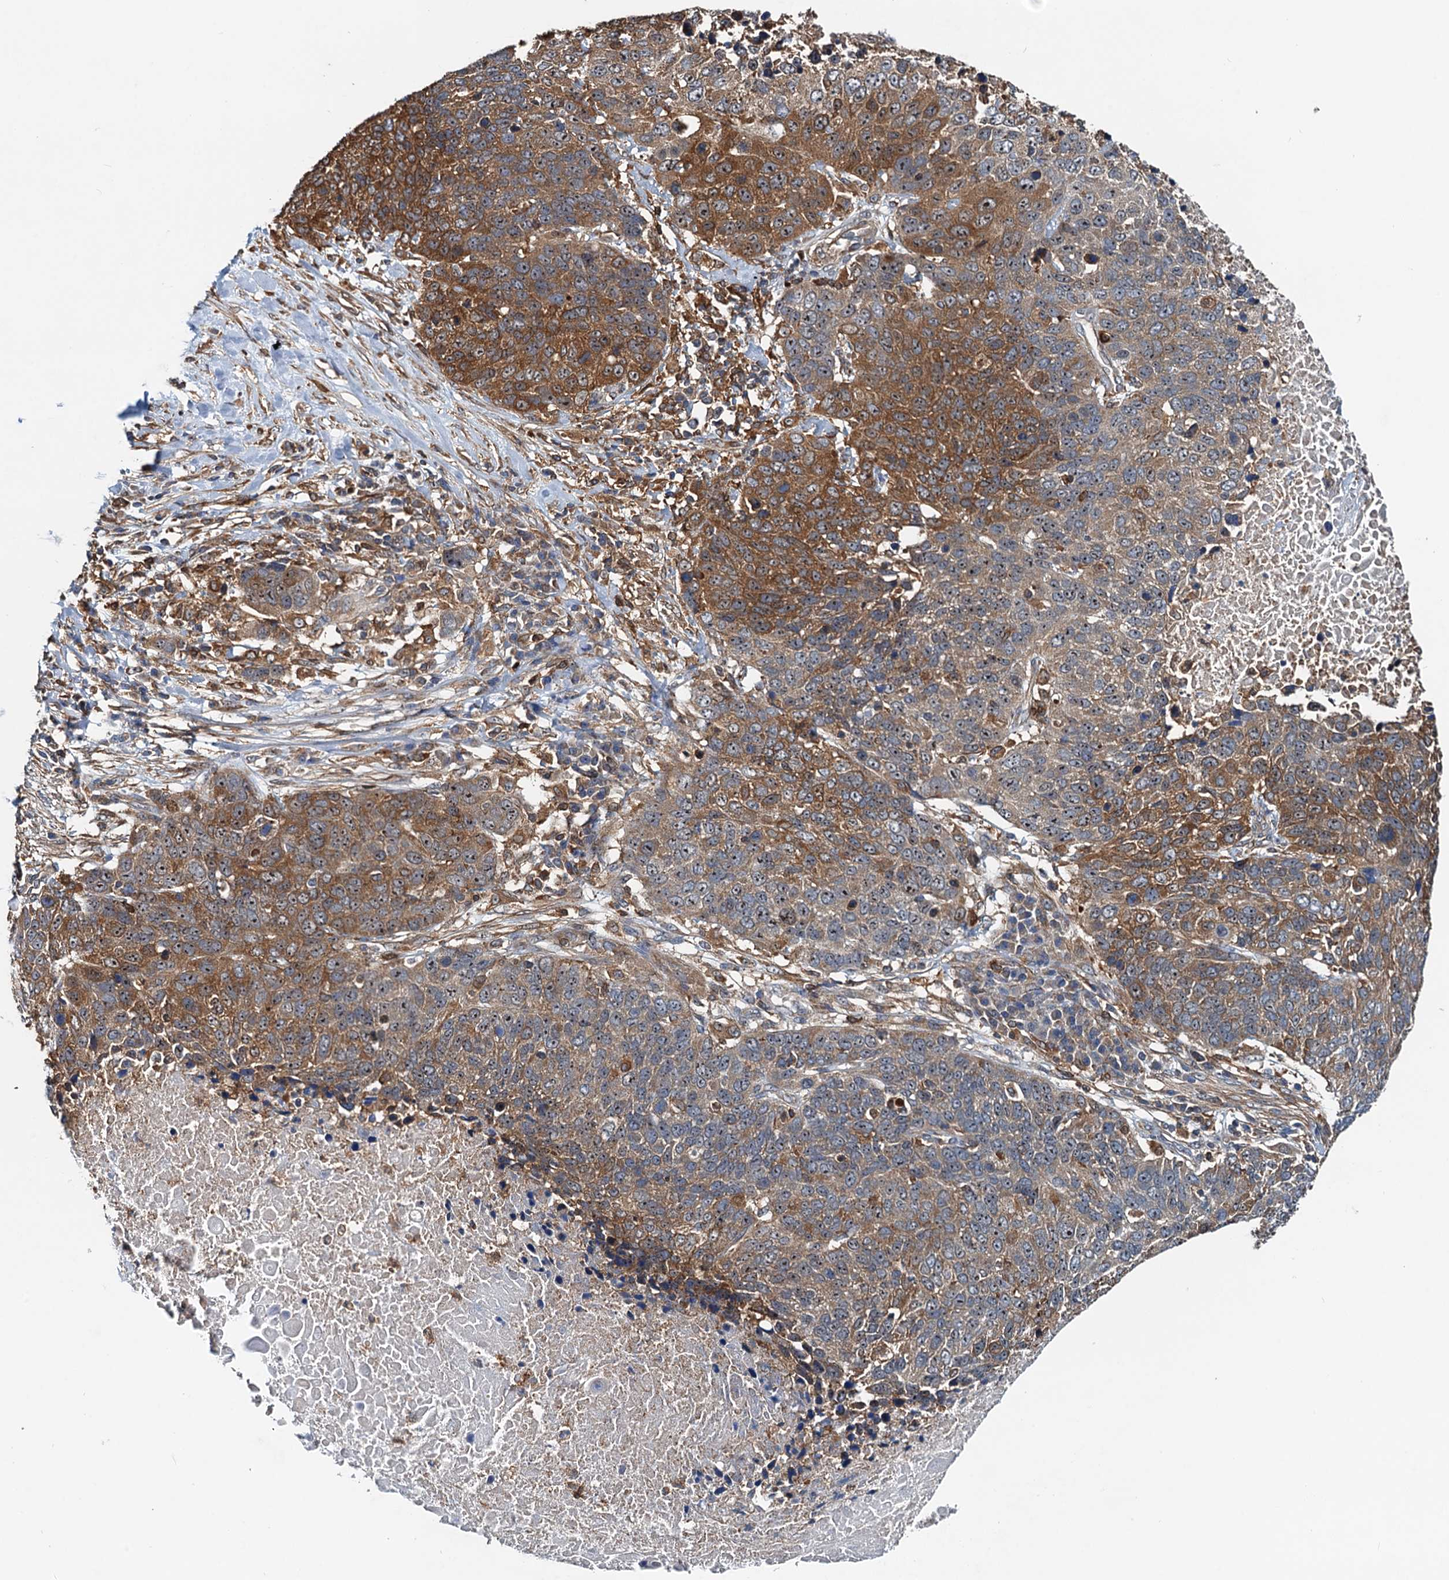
{"staining": {"intensity": "moderate", "quantity": "25%-75%", "location": "cytoplasmic/membranous"}, "tissue": "lung cancer", "cell_type": "Tumor cells", "image_type": "cancer", "snomed": [{"axis": "morphology", "description": "Normal tissue, NOS"}, {"axis": "morphology", "description": "Squamous cell carcinoma, NOS"}, {"axis": "topography", "description": "Lymph node"}, {"axis": "topography", "description": "Lung"}], "caption": "This is an image of immunohistochemistry staining of squamous cell carcinoma (lung), which shows moderate positivity in the cytoplasmic/membranous of tumor cells.", "gene": "USP6NL", "patient": {"sex": "male", "age": 66}}